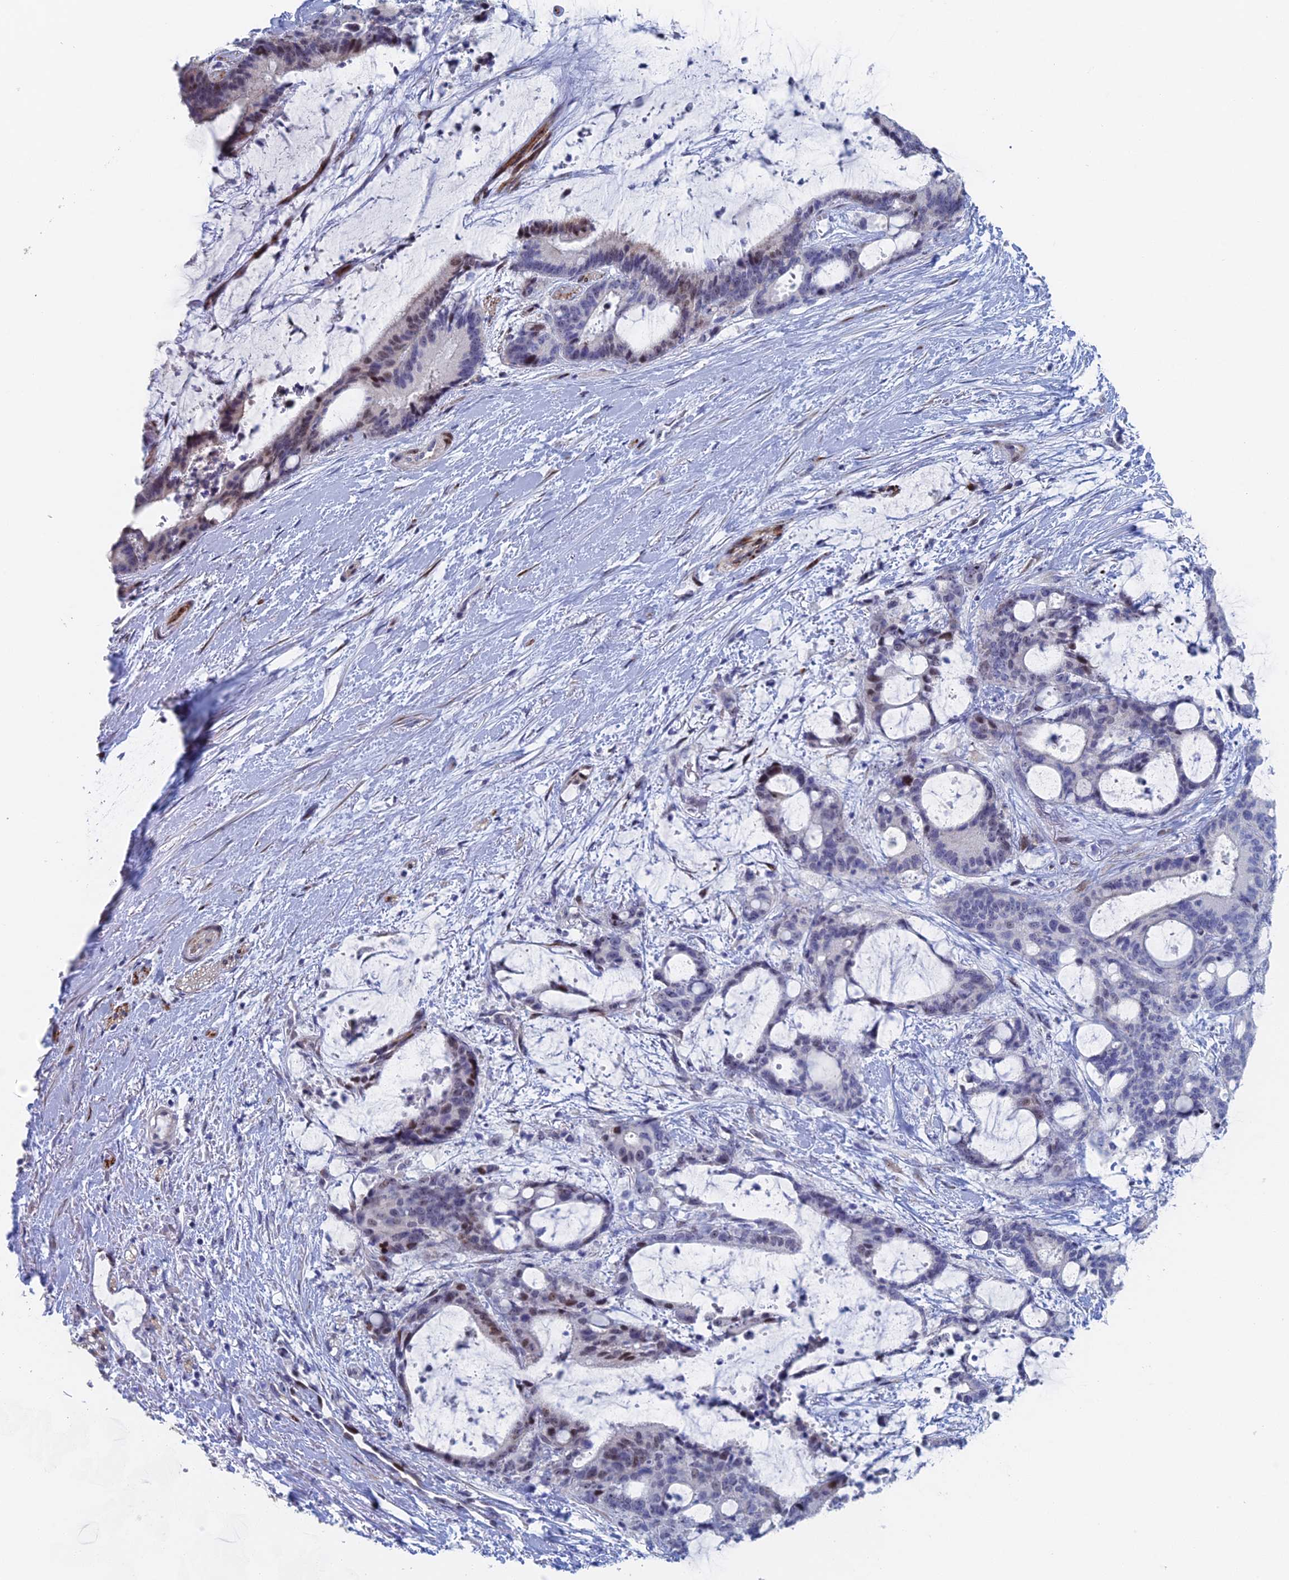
{"staining": {"intensity": "weak", "quantity": "<25%", "location": "nuclear"}, "tissue": "liver cancer", "cell_type": "Tumor cells", "image_type": "cancer", "snomed": [{"axis": "morphology", "description": "Normal tissue, NOS"}, {"axis": "morphology", "description": "Cholangiocarcinoma"}, {"axis": "topography", "description": "Liver"}, {"axis": "topography", "description": "Peripheral nerve tissue"}], "caption": "Immunohistochemical staining of liver cancer displays no significant positivity in tumor cells.", "gene": "DRGX", "patient": {"sex": "female", "age": 73}}